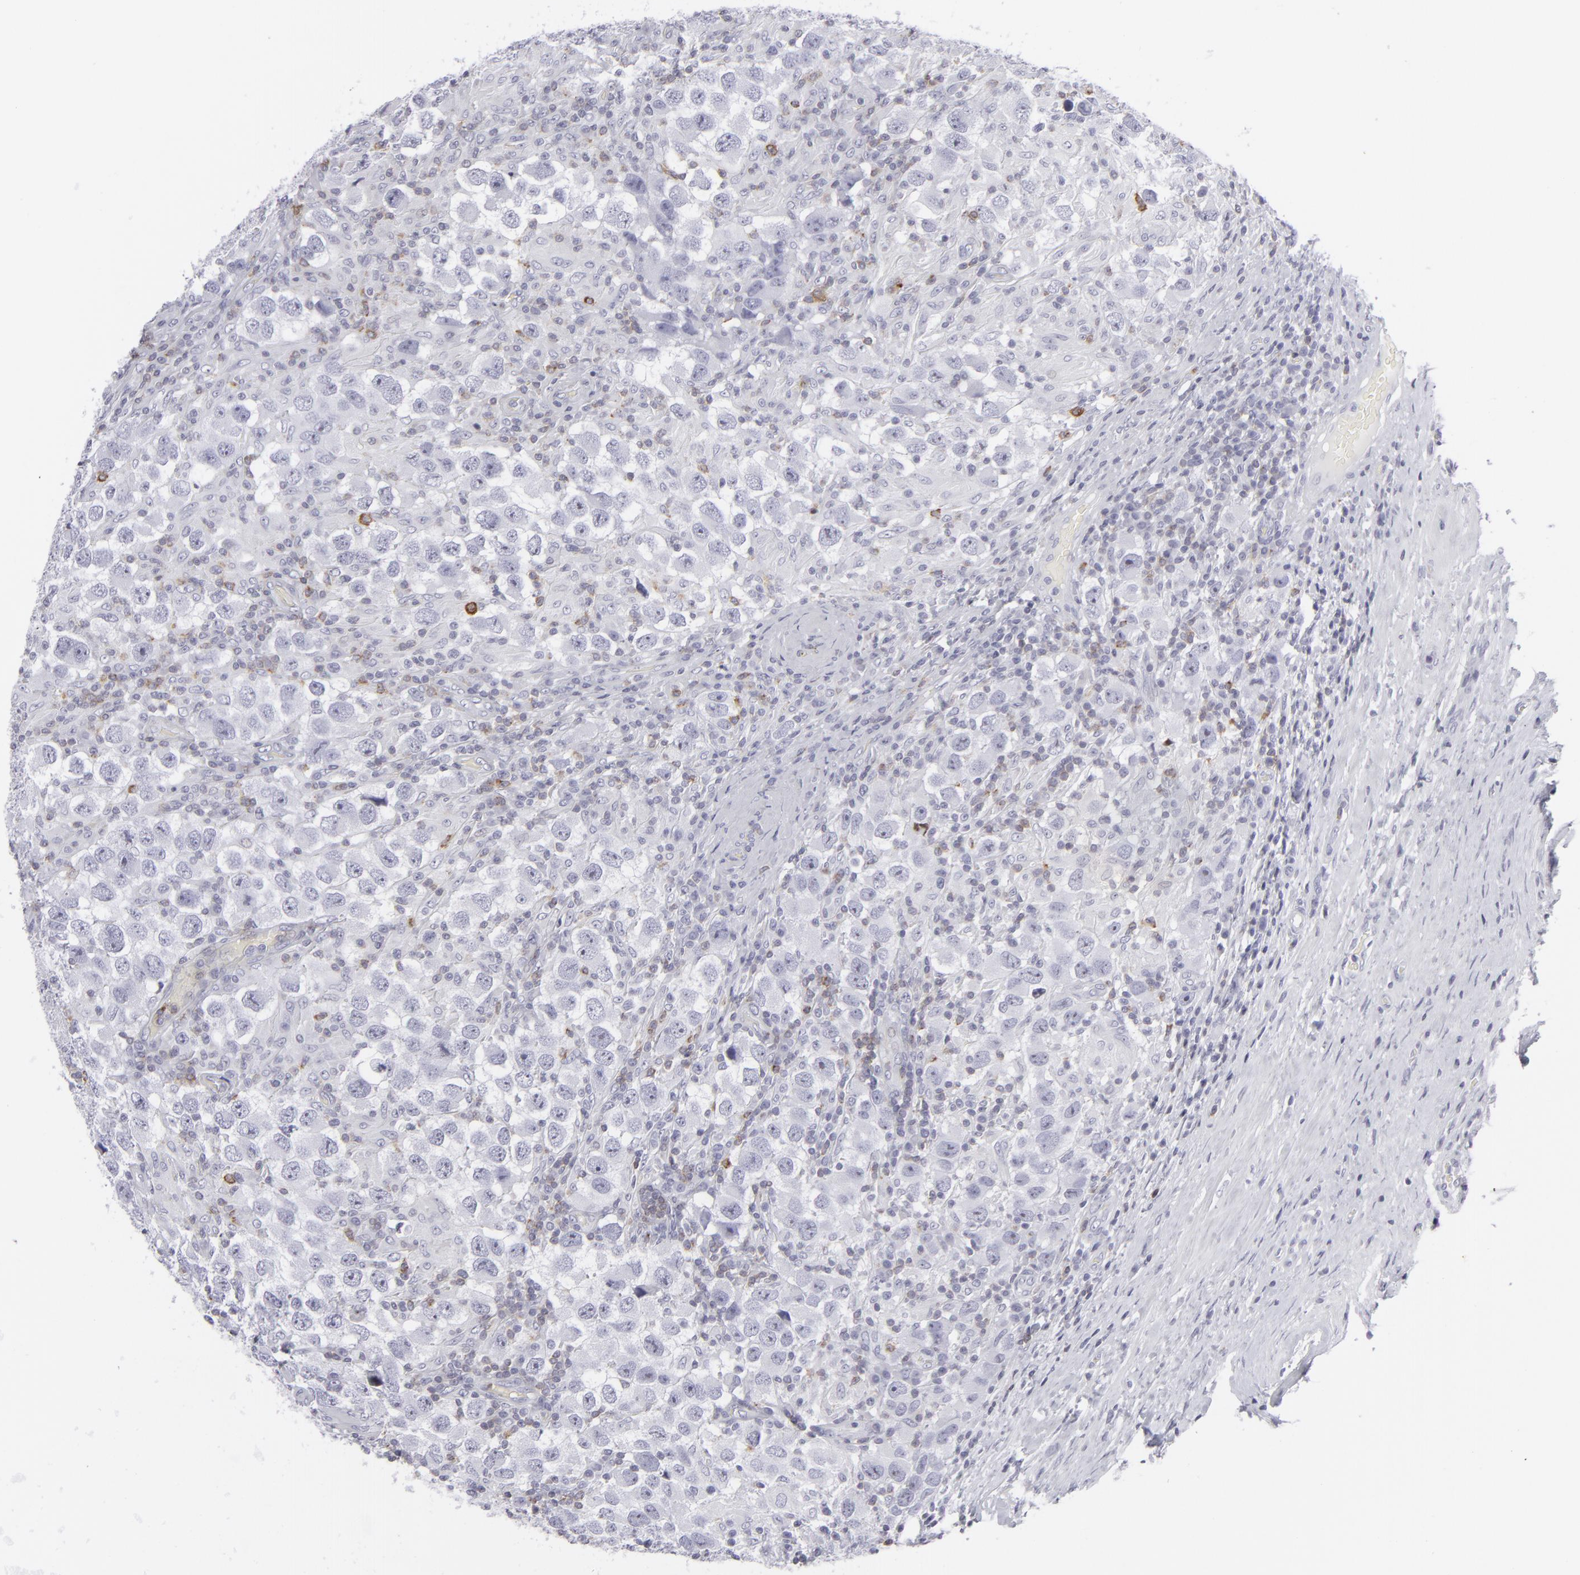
{"staining": {"intensity": "negative", "quantity": "none", "location": "none"}, "tissue": "testis cancer", "cell_type": "Tumor cells", "image_type": "cancer", "snomed": [{"axis": "morphology", "description": "Carcinoma, Embryonal, NOS"}, {"axis": "topography", "description": "Testis"}], "caption": "Image shows no significant protein positivity in tumor cells of embryonal carcinoma (testis).", "gene": "CD7", "patient": {"sex": "male", "age": 21}}